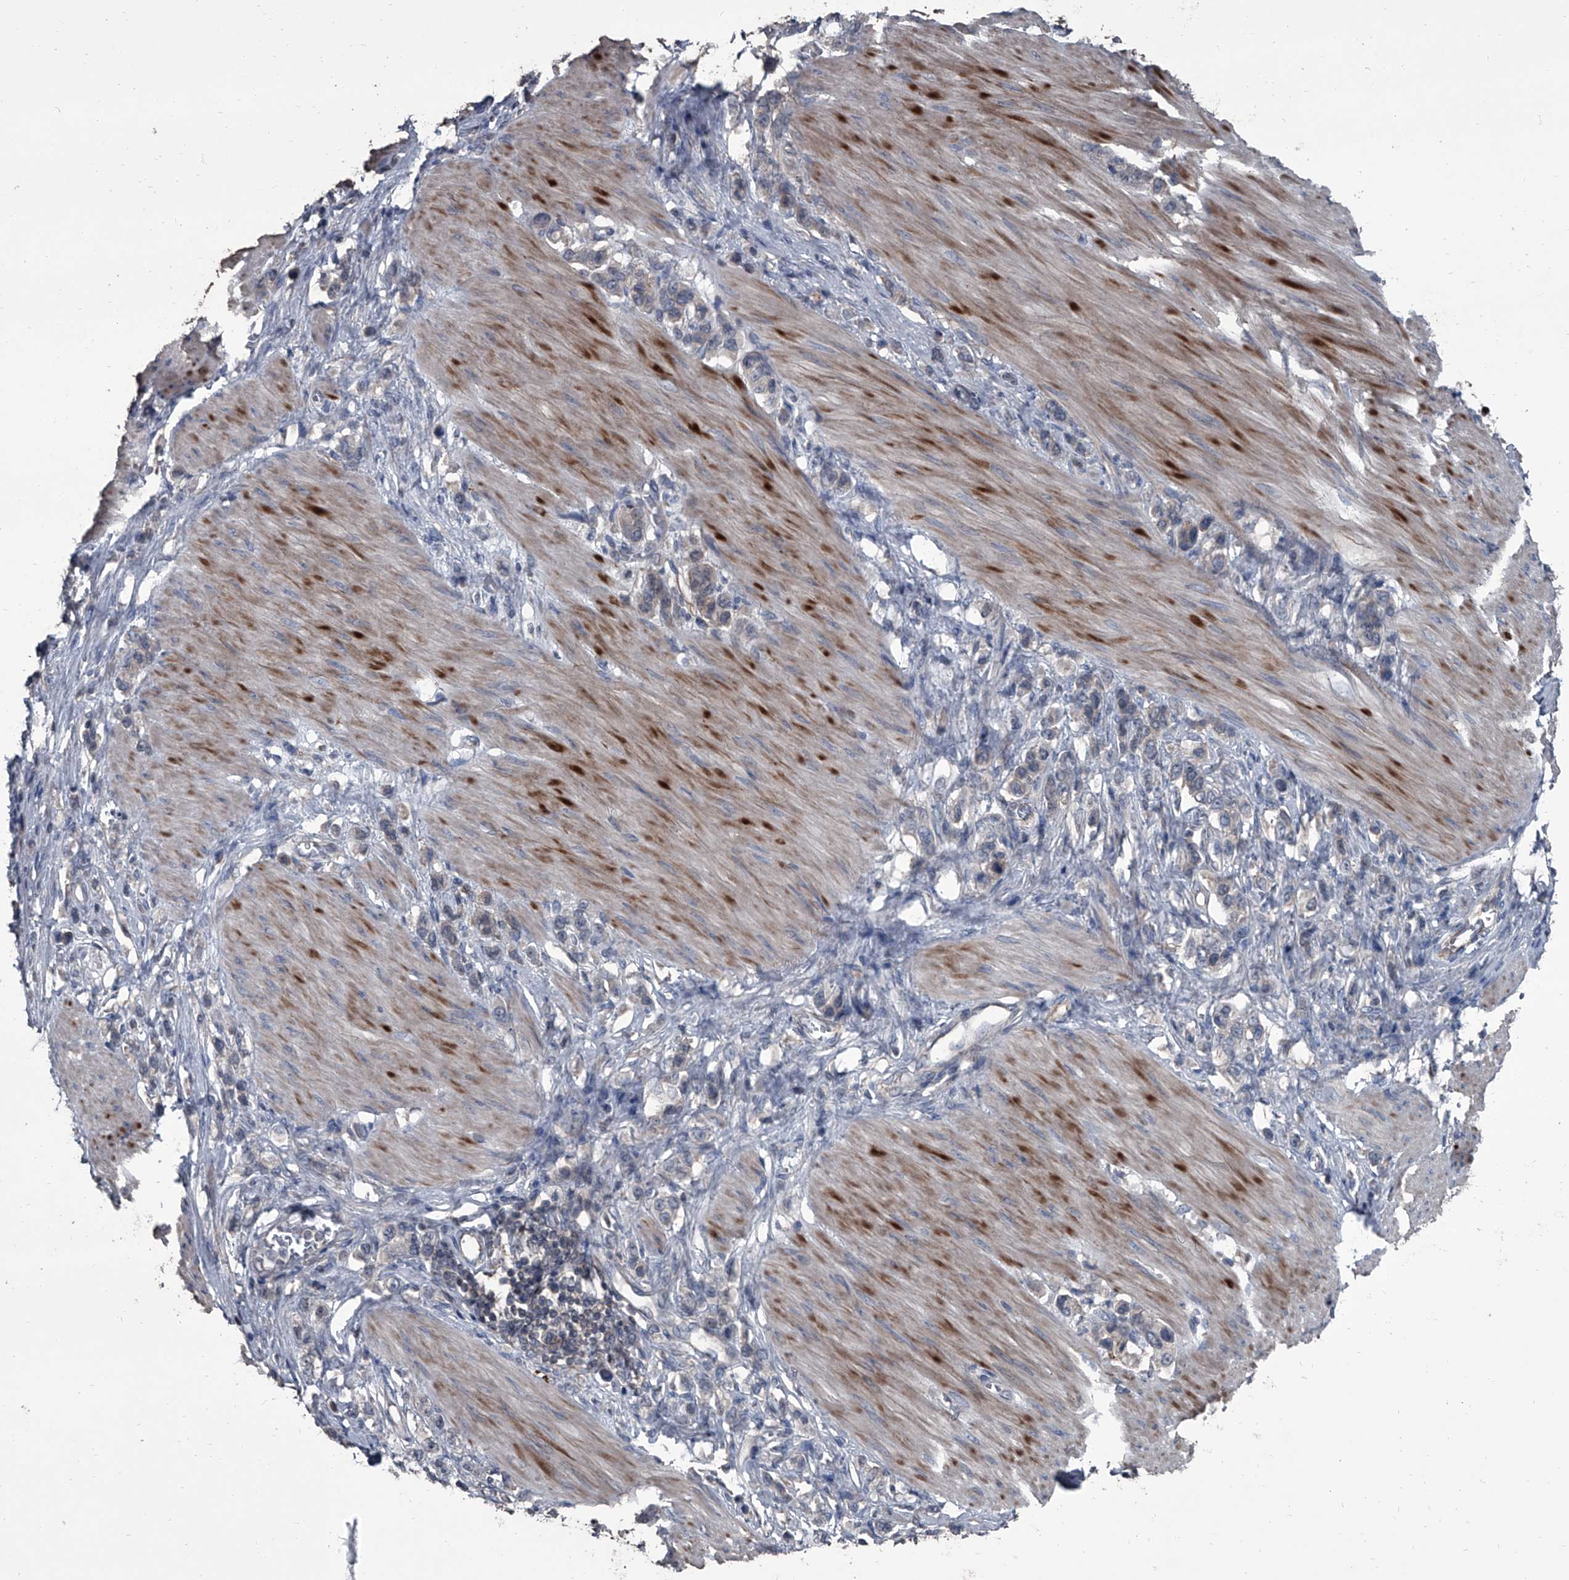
{"staining": {"intensity": "negative", "quantity": "none", "location": "none"}, "tissue": "stomach cancer", "cell_type": "Tumor cells", "image_type": "cancer", "snomed": [{"axis": "morphology", "description": "Adenocarcinoma, NOS"}, {"axis": "topography", "description": "Stomach"}], "caption": "Protein analysis of stomach adenocarcinoma demonstrates no significant staining in tumor cells.", "gene": "OARD1", "patient": {"sex": "female", "age": 65}}